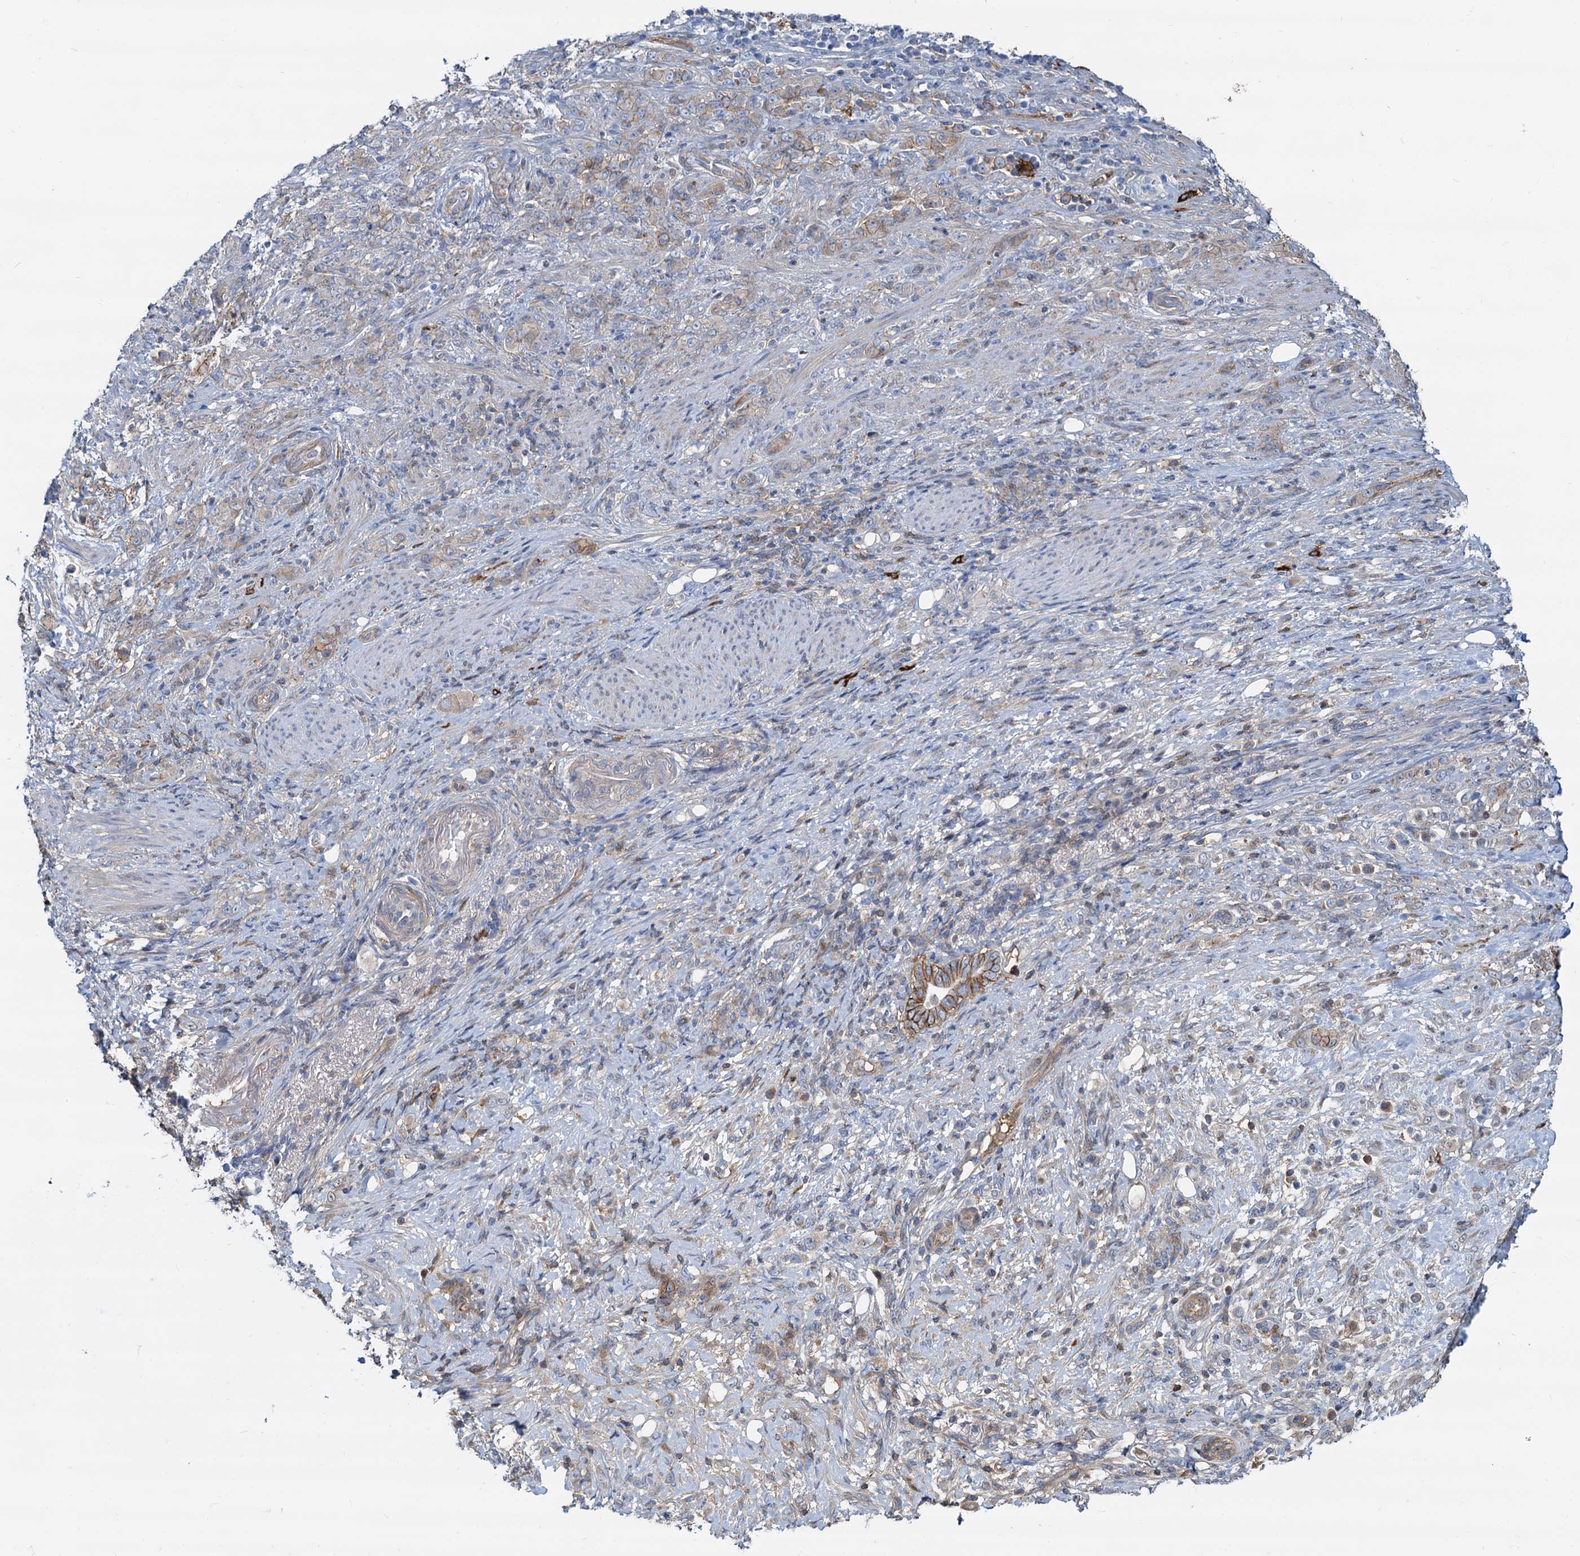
{"staining": {"intensity": "moderate", "quantity": "<25%", "location": "cytoplasmic/membranous"}, "tissue": "stomach cancer", "cell_type": "Tumor cells", "image_type": "cancer", "snomed": [{"axis": "morphology", "description": "Adenocarcinoma, NOS"}, {"axis": "topography", "description": "Stomach"}], "caption": "This is a histology image of immunohistochemistry (IHC) staining of stomach cancer, which shows moderate staining in the cytoplasmic/membranous of tumor cells.", "gene": "LNX2", "patient": {"sex": "female", "age": 79}}